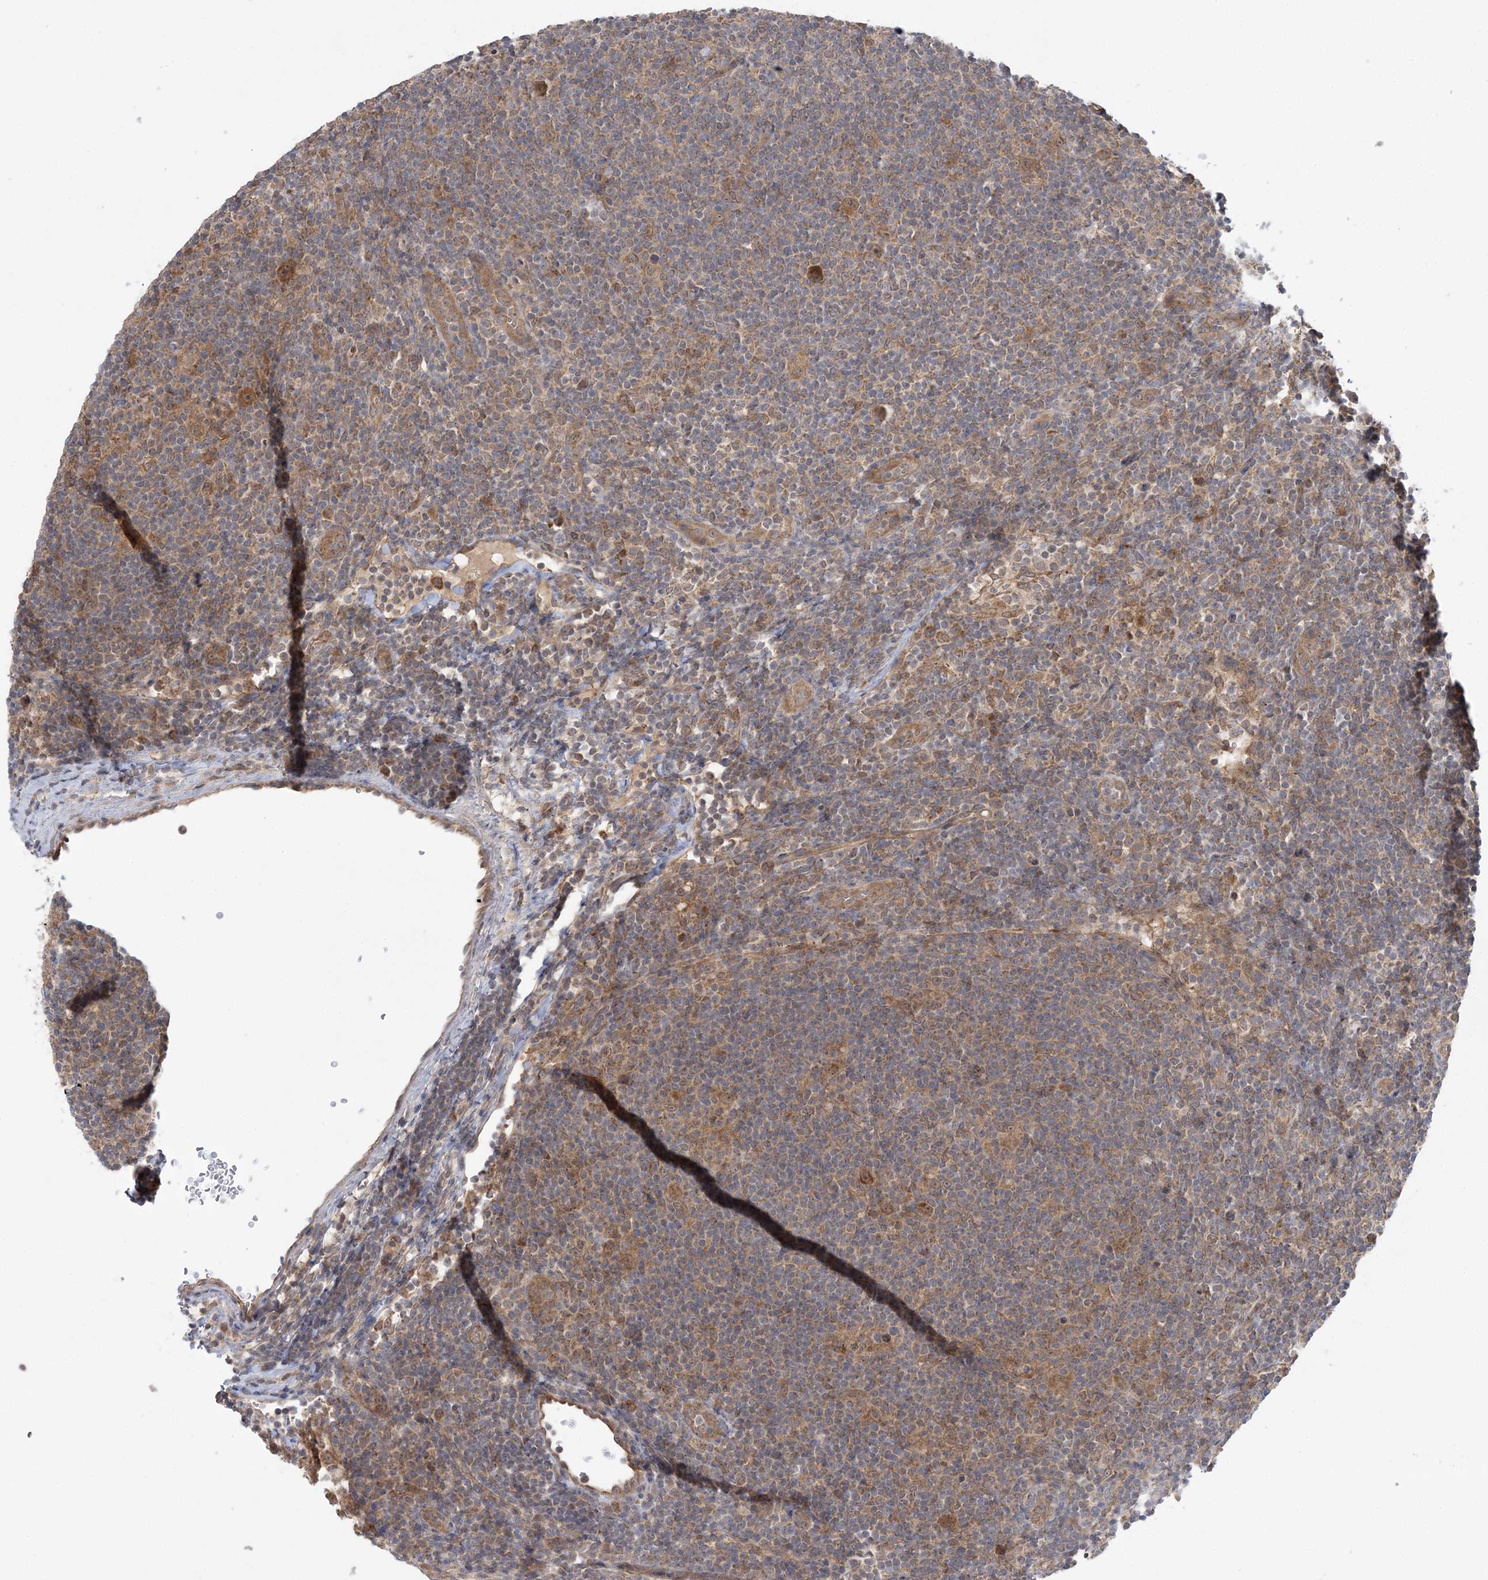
{"staining": {"intensity": "moderate", "quantity": ">75%", "location": "cytoplasmic/membranous"}, "tissue": "lymphoma", "cell_type": "Tumor cells", "image_type": "cancer", "snomed": [{"axis": "morphology", "description": "Hodgkin's disease, NOS"}, {"axis": "topography", "description": "Lymph node"}], "caption": "DAB immunohistochemical staining of human lymphoma demonstrates moderate cytoplasmic/membranous protein positivity in about >75% of tumor cells.", "gene": "MMADHC", "patient": {"sex": "female", "age": 57}}